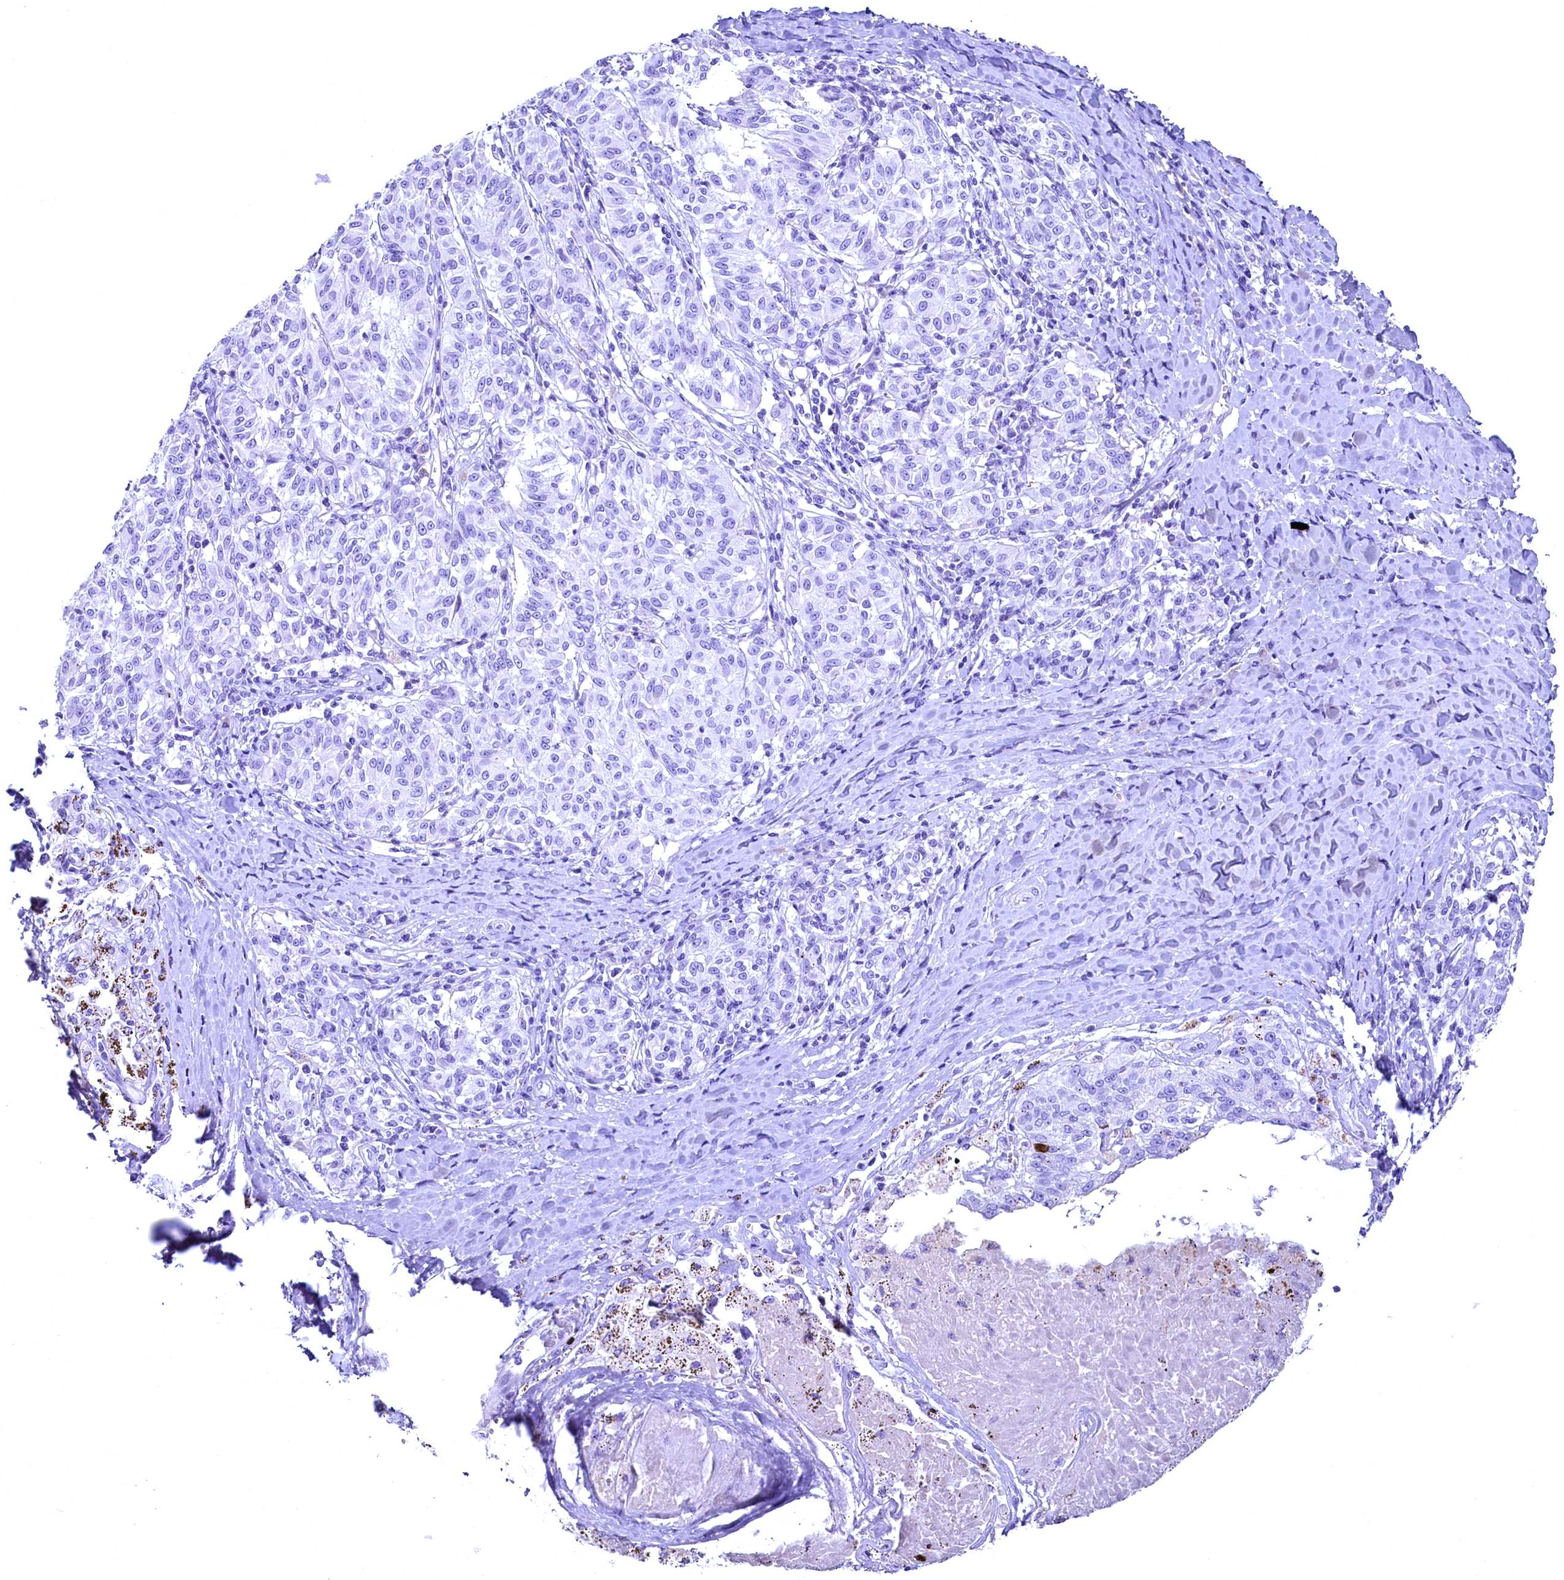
{"staining": {"intensity": "negative", "quantity": "none", "location": "none"}, "tissue": "melanoma", "cell_type": "Tumor cells", "image_type": "cancer", "snomed": [{"axis": "morphology", "description": "Malignant melanoma, NOS"}, {"axis": "topography", "description": "Skin"}], "caption": "Protein analysis of melanoma displays no significant positivity in tumor cells. Brightfield microscopy of immunohistochemistry stained with DAB (3,3'-diaminobenzidine) (brown) and hematoxylin (blue), captured at high magnification.", "gene": "SKIDA1", "patient": {"sex": "female", "age": 72}}